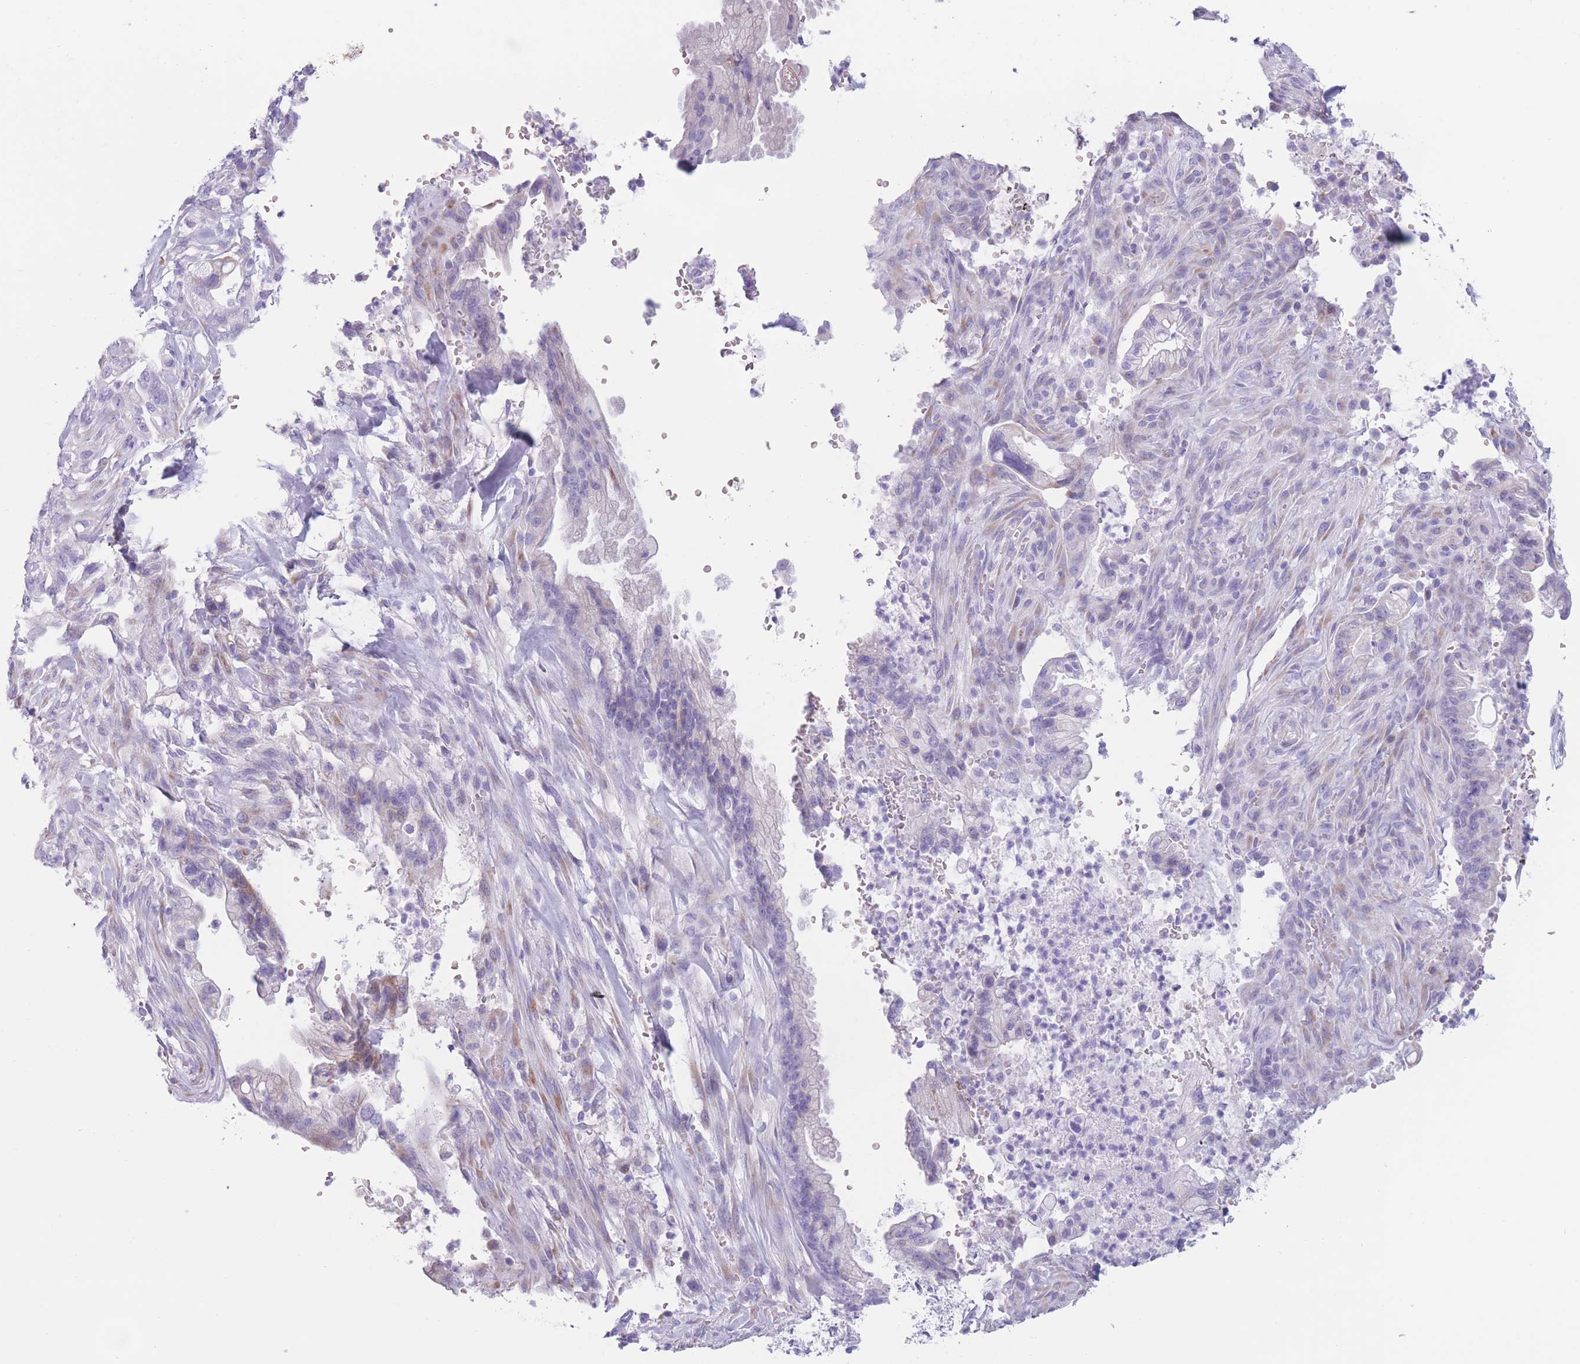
{"staining": {"intensity": "moderate", "quantity": "<25%", "location": "cytoplasmic/membranous"}, "tissue": "pancreatic cancer", "cell_type": "Tumor cells", "image_type": "cancer", "snomed": [{"axis": "morphology", "description": "Adenocarcinoma, NOS"}, {"axis": "topography", "description": "Pancreas"}], "caption": "IHC photomicrograph of human pancreatic adenocarcinoma stained for a protein (brown), which exhibits low levels of moderate cytoplasmic/membranous expression in about <25% of tumor cells.", "gene": "COL27A1", "patient": {"sex": "male", "age": 44}}